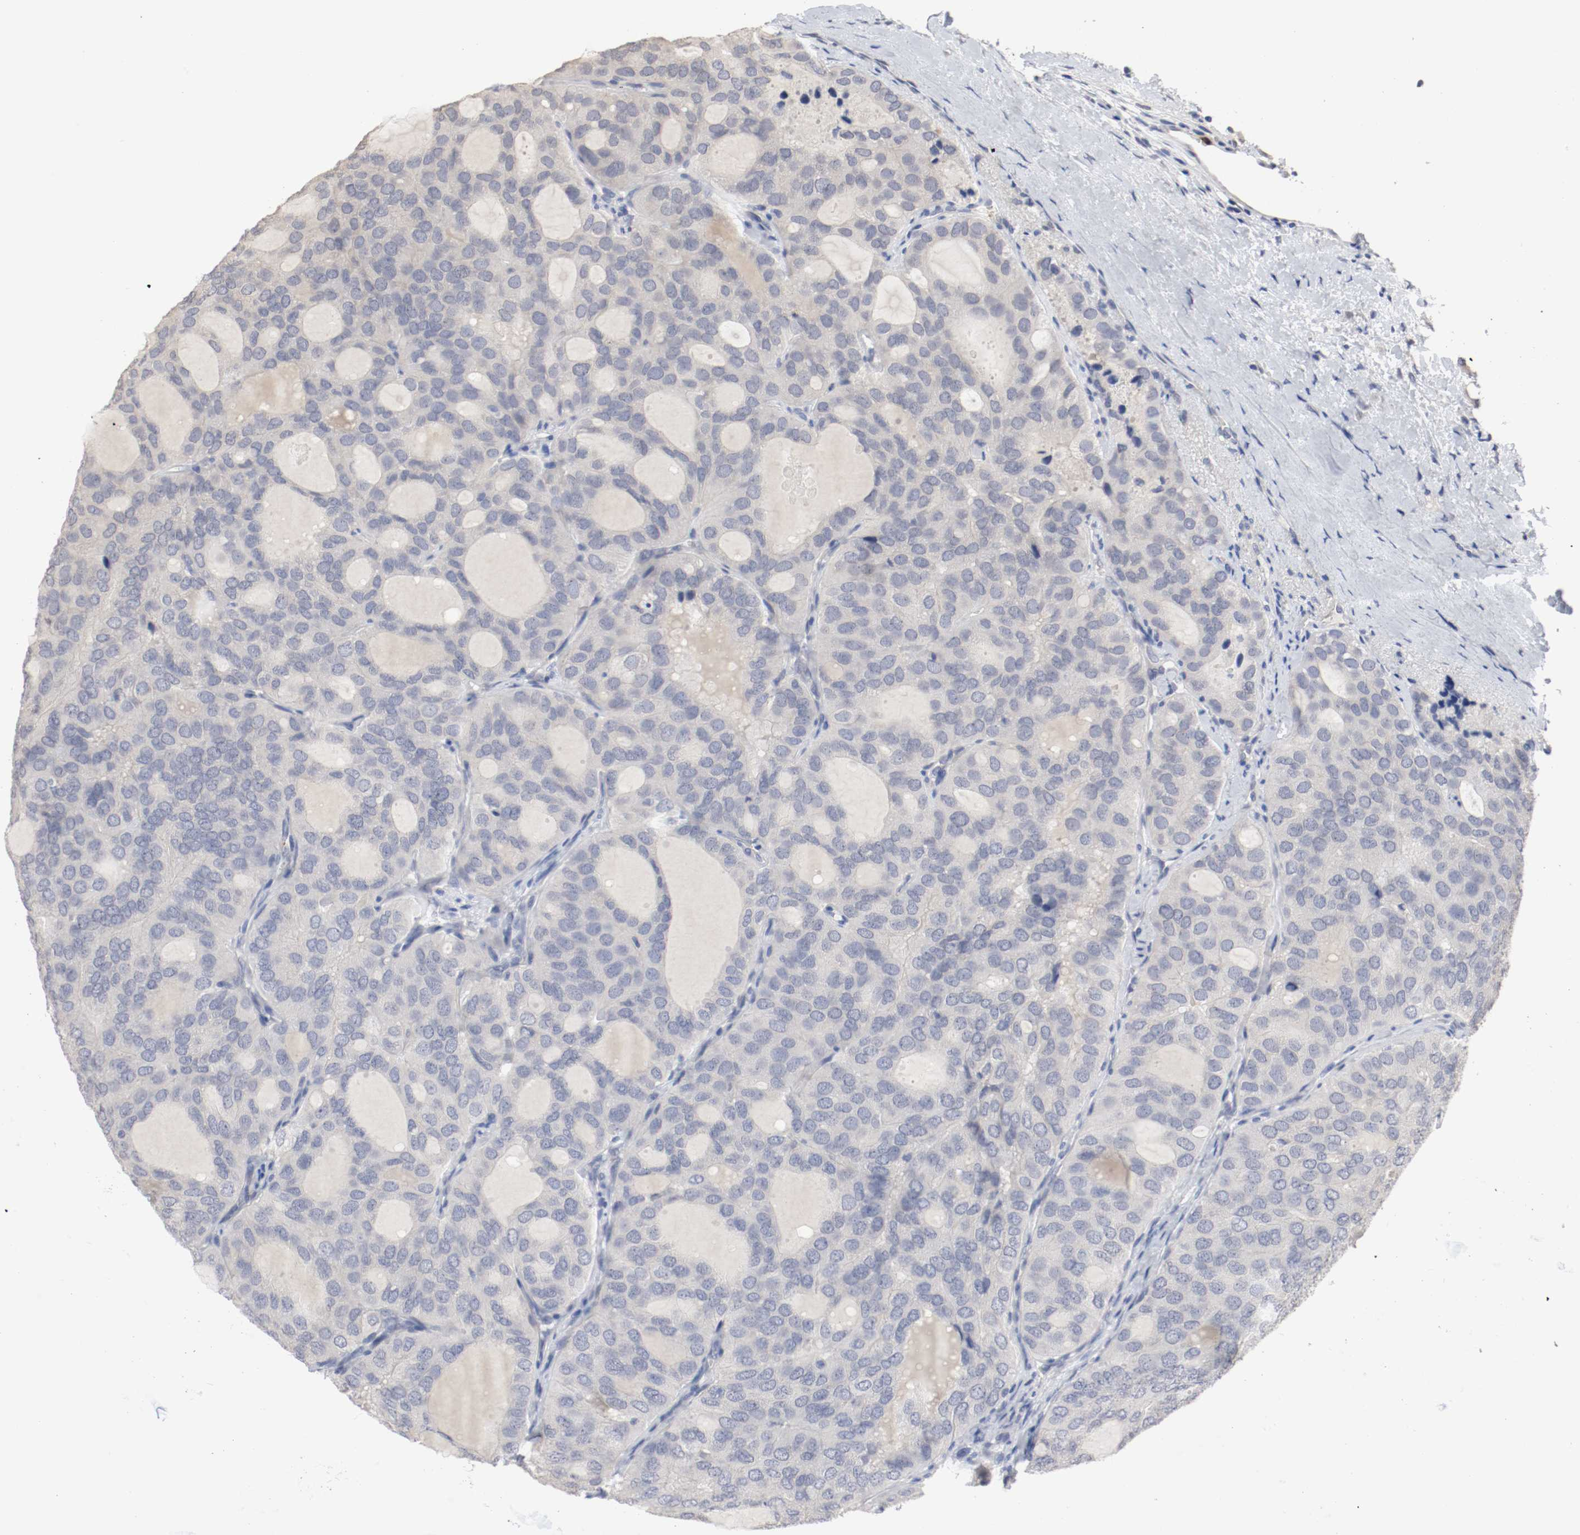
{"staining": {"intensity": "negative", "quantity": "none", "location": "none"}, "tissue": "thyroid cancer", "cell_type": "Tumor cells", "image_type": "cancer", "snomed": [{"axis": "morphology", "description": "Follicular adenoma carcinoma, NOS"}, {"axis": "topography", "description": "Thyroid gland"}], "caption": "Immunohistochemistry histopathology image of human thyroid cancer stained for a protein (brown), which reveals no staining in tumor cells.", "gene": "CEBPE", "patient": {"sex": "male", "age": 75}}